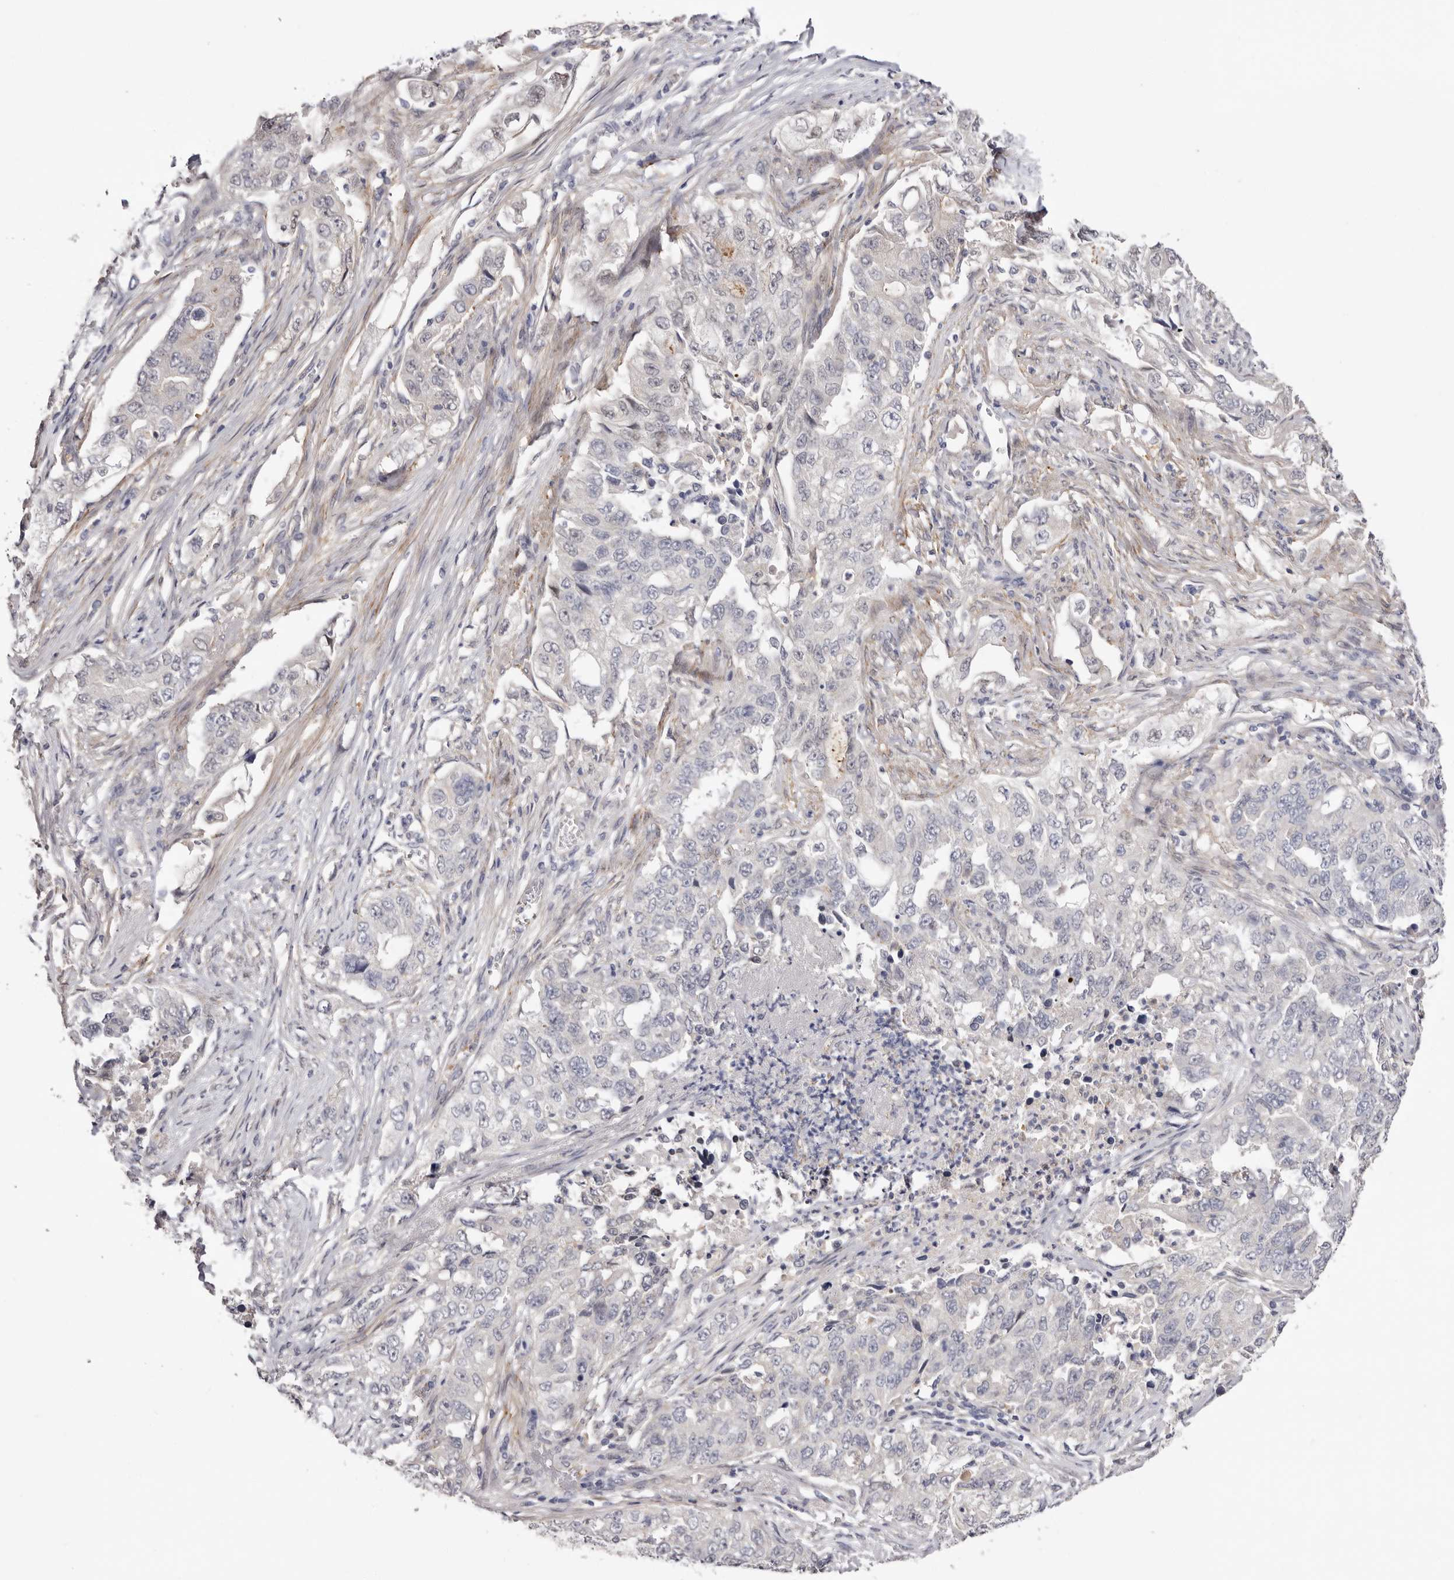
{"staining": {"intensity": "negative", "quantity": "none", "location": "none"}, "tissue": "lung cancer", "cell_type": "Tumor cells", "image_type": "cancer", "snomed": [{"axis": "morphology", "description": "Adenocarcinoma, NOS"}, {"axis": "topography", "description": "Lung"}], "caption": "The IHC histopathology image has no significant staining in tumor cells of lung cancer (adenocarcinoma) tissue.", "gene": "LMLN", "patient": {"sex": "female", "age": 51}}